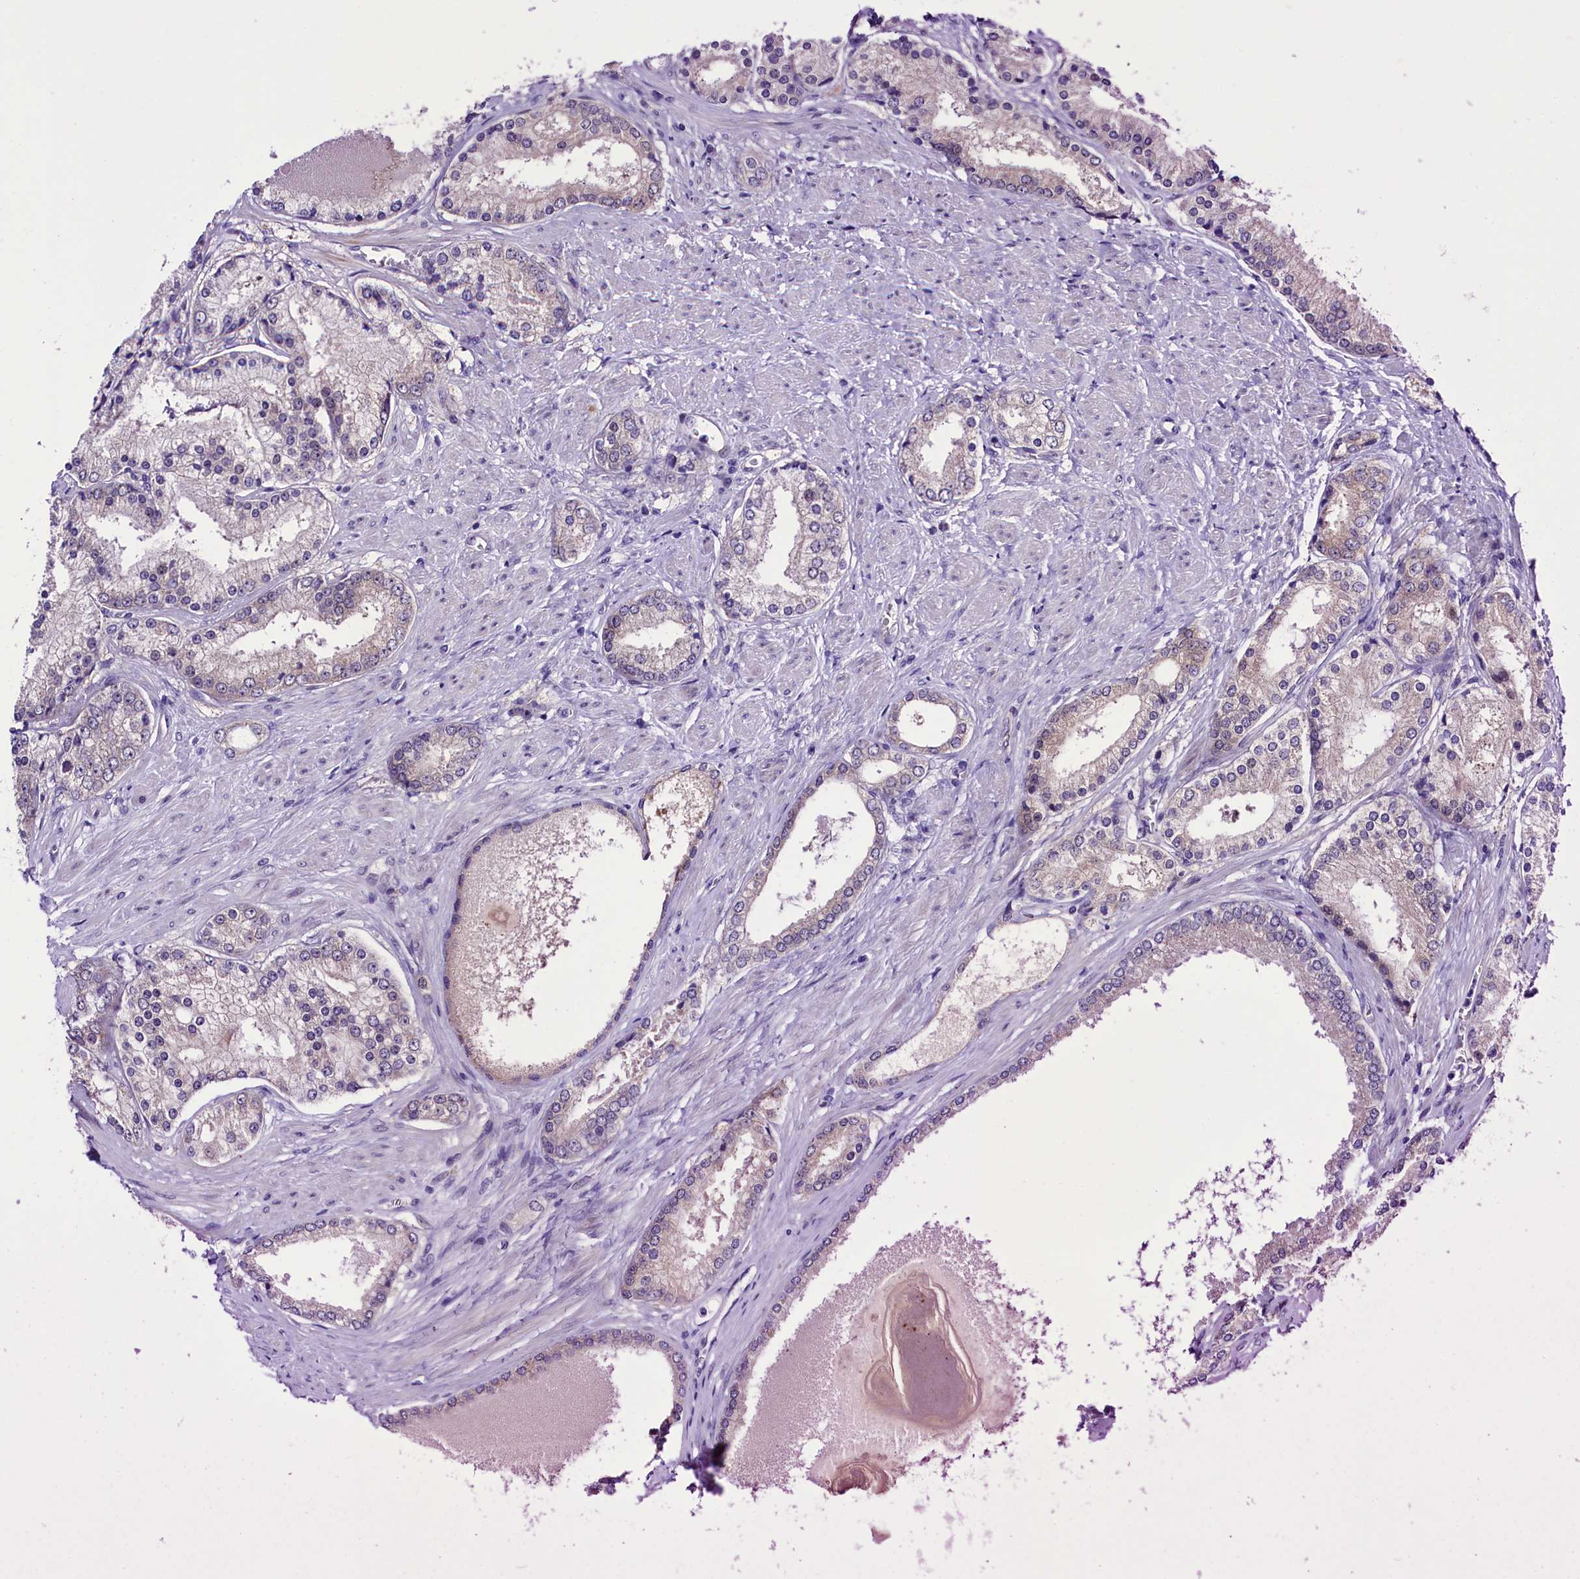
{"staining": {"intensity": "negative", "quantity": "none", "location": "none"}, "tissue": "prostate cancer", "cell_type": "Tumor cells", "image_type": "cancer", "snomed": [{"axis": "morphology", "description": "Adenocarcinoma, Low grade"}, {"axis": "topography", "description": "Prostate"}], "caption": "Immunohistochemistry (IHC) image of prostate low-grade adenocarcinoma stained for a protein (brown), which displays no positivity in tumor cells.", "gene": "CCDC106", "patient": {"sex": "male", "age": 68}}